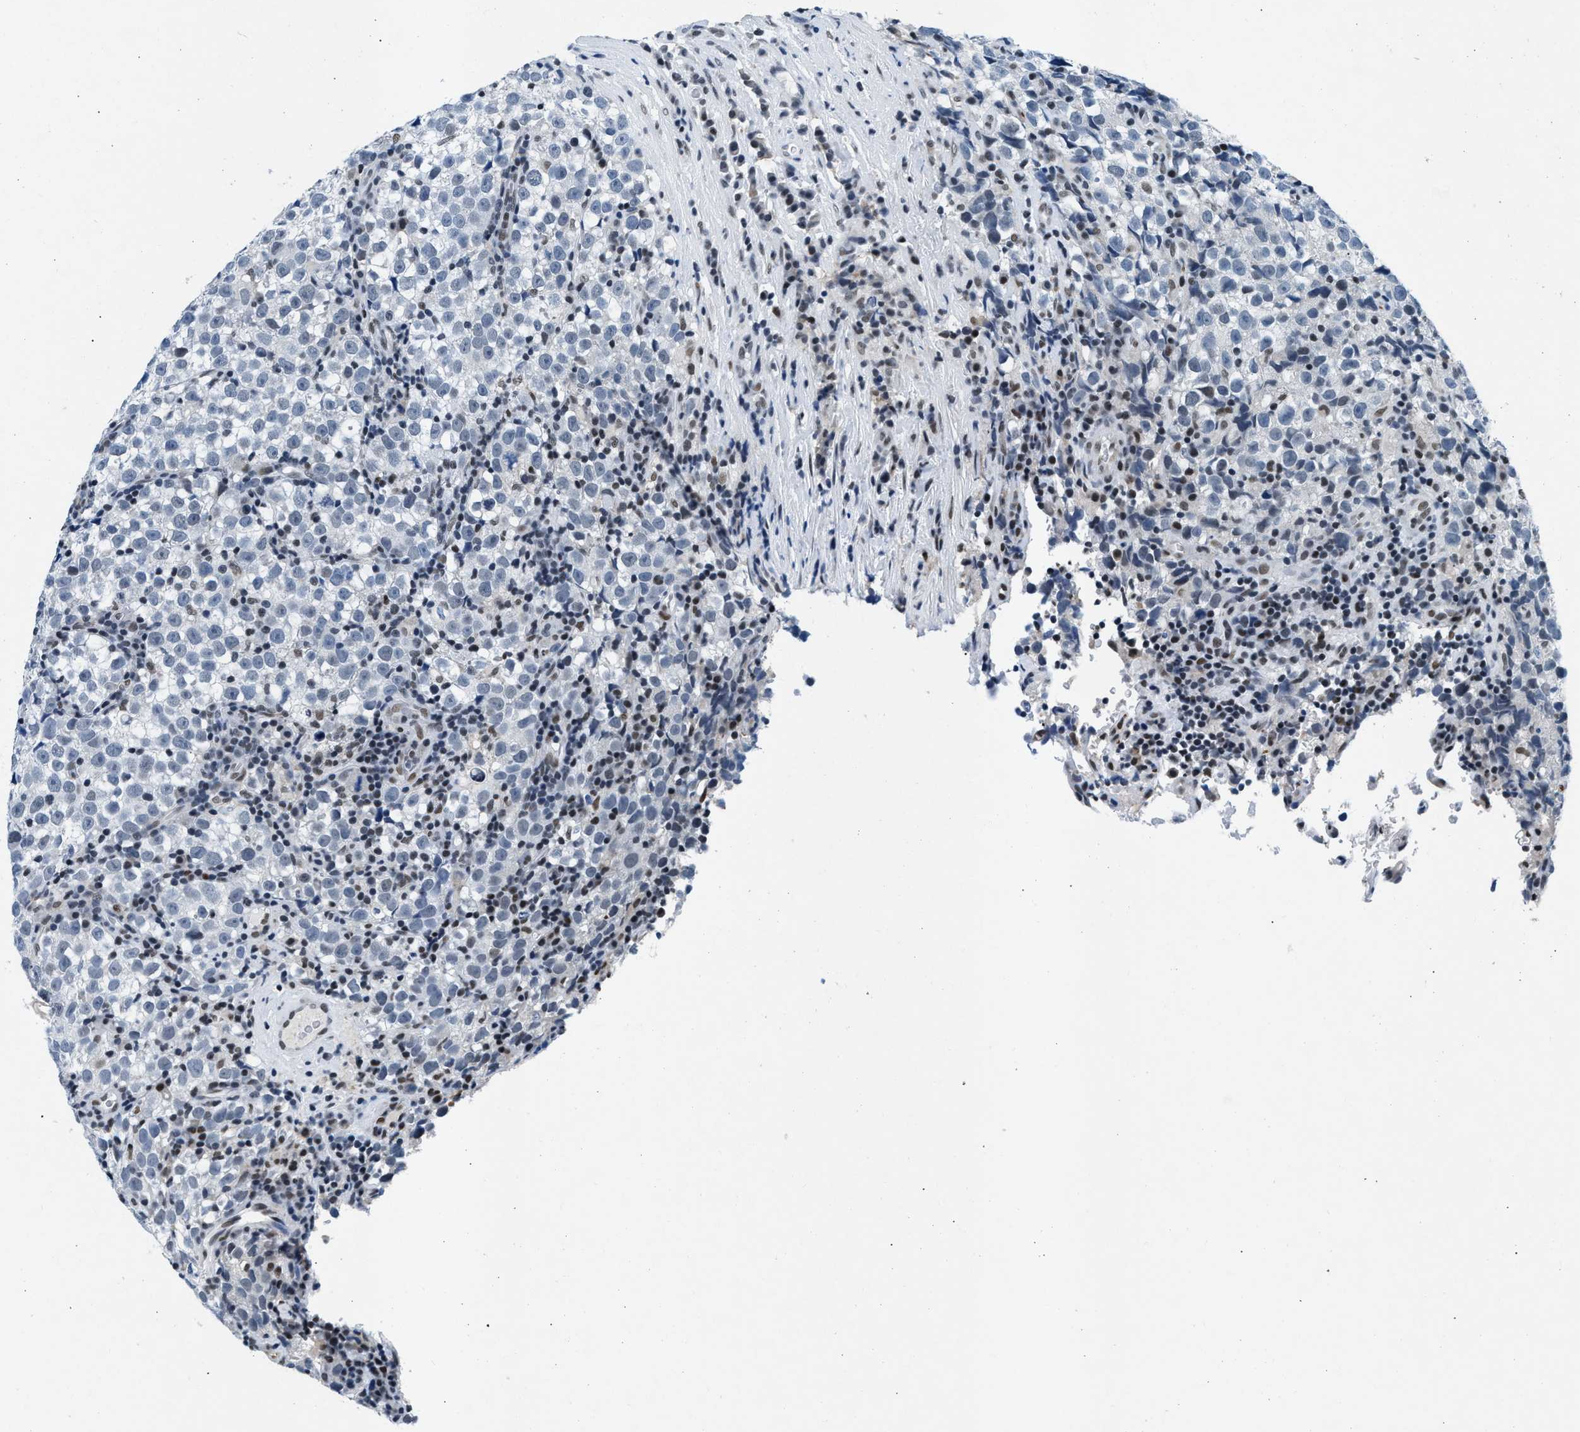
{"staining": {"intensity": "negative", "quantity": "none", "location": "none"}, "tissue": "testis cancer", "cell_type": "Tumor cells", "image_type": "cancer", "snomed": [{"axis": "morphology", "description": "Normal tissue, NOS"}, {"axis": "morphology", "description": "Seminoma, NOS"}, {"axis": "topography", "description": "Testis"}], "caption": "DAB (3,3'-diaminobenzidine) immunohistochemical staining of testis seminoma shows no significant expression in tumor cells.", "gene": "ATF2", "patient": {"sex": "male", "age": 43}}